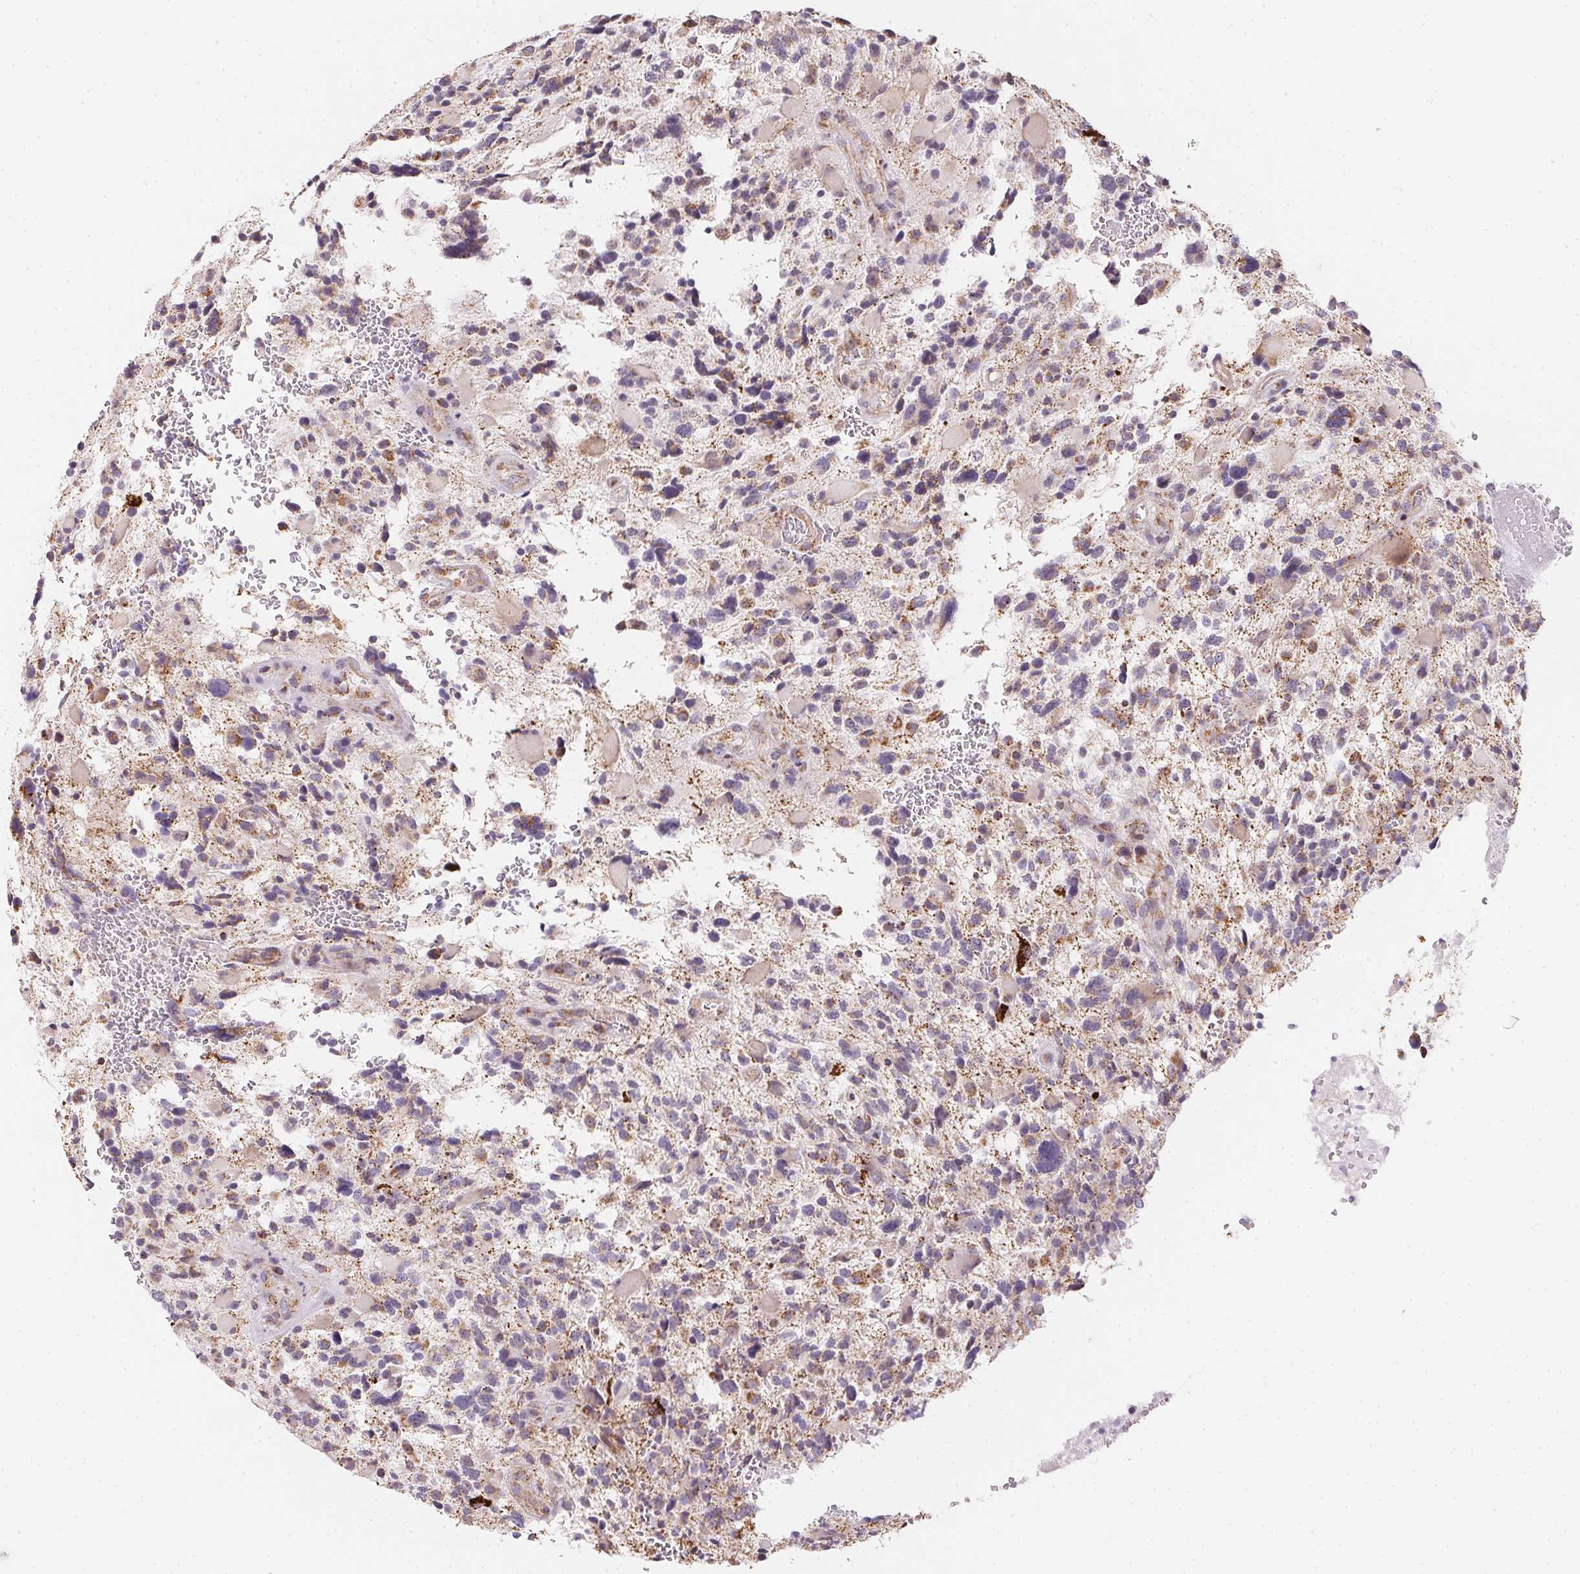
{"staining": {"intensity": "weak", "quantity": "<25%", "location": "cytoplasmic/membranous"}, "tissue": "glioma", "cell_type": "Tumor cells", "image_type": "cancer", "snomed": [{"axis": "morphology", "description": "Glioma, malignant, High grade"}, {"axis": "topography", "description": "Brain"}], "caption": "Protein analysis of malignant glioma (high-grade) reveals no significant positivity in tumor cells. (Stains: DAB immunohistochemistry (IHC) with hematoxylin counter stain, Microscopy: brightfield microscopy at high magnification).", "gene": "GIPC2", "patient": {"sex": "female", "age": 71}}